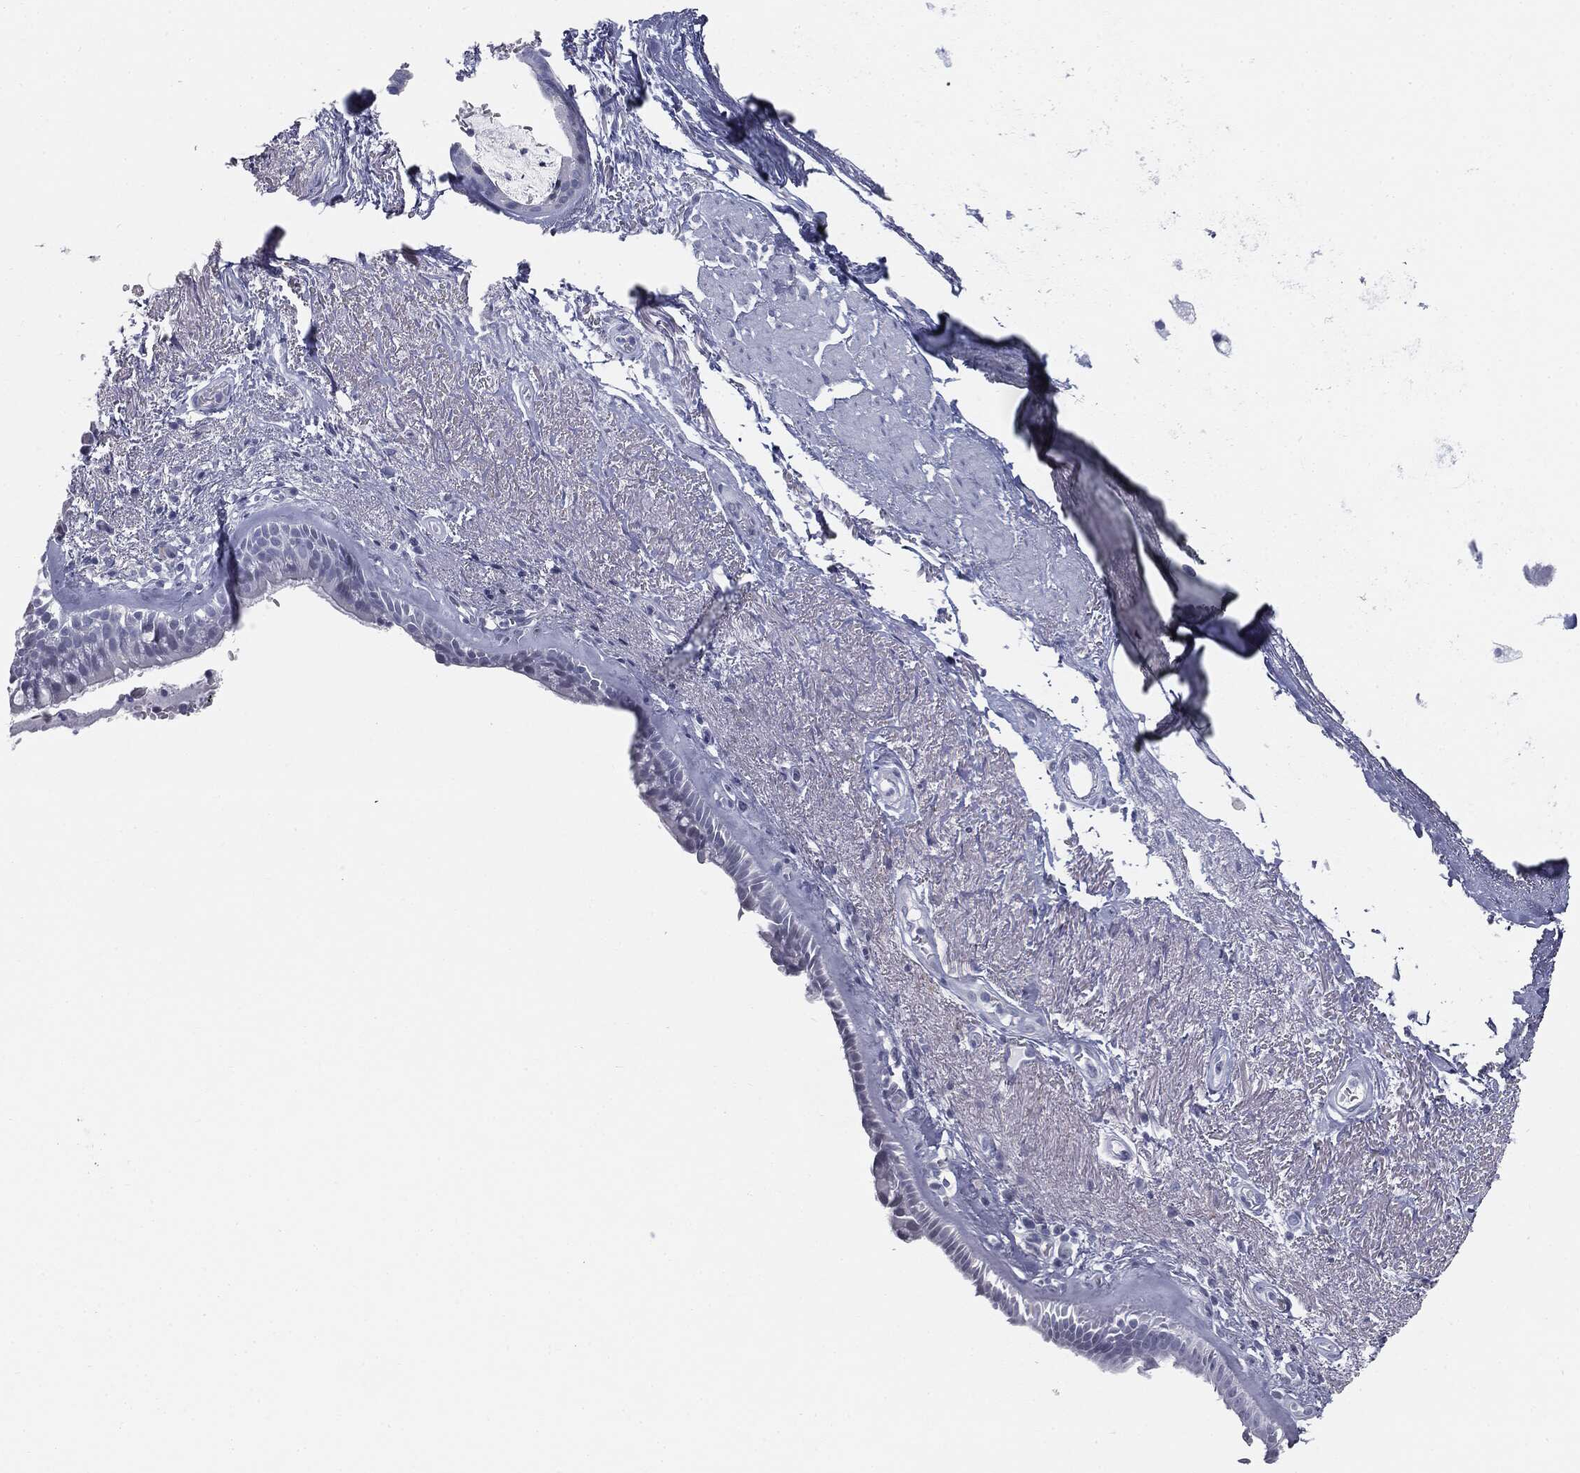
{"staining": {"intensity": "negative", "quantity": "none", "location": "none"}, "tissue": "bronchus", "cell_type": "Respiratory epithelial cells", "image_type": "normal", "snomed": [{"axis": "morphology", "description": "Normal tissue, NOS"}, {"axis": "topography", "description": "Bronchus"}], "caption": "Immunohistochemical staining of benign bronchus displays no significant staining in respiratory epithelial cells. (DAB immunohistochemistry (IHC), high magnification).", "gene": "TPO", "patient": {"sex": "male", "age": 82}}